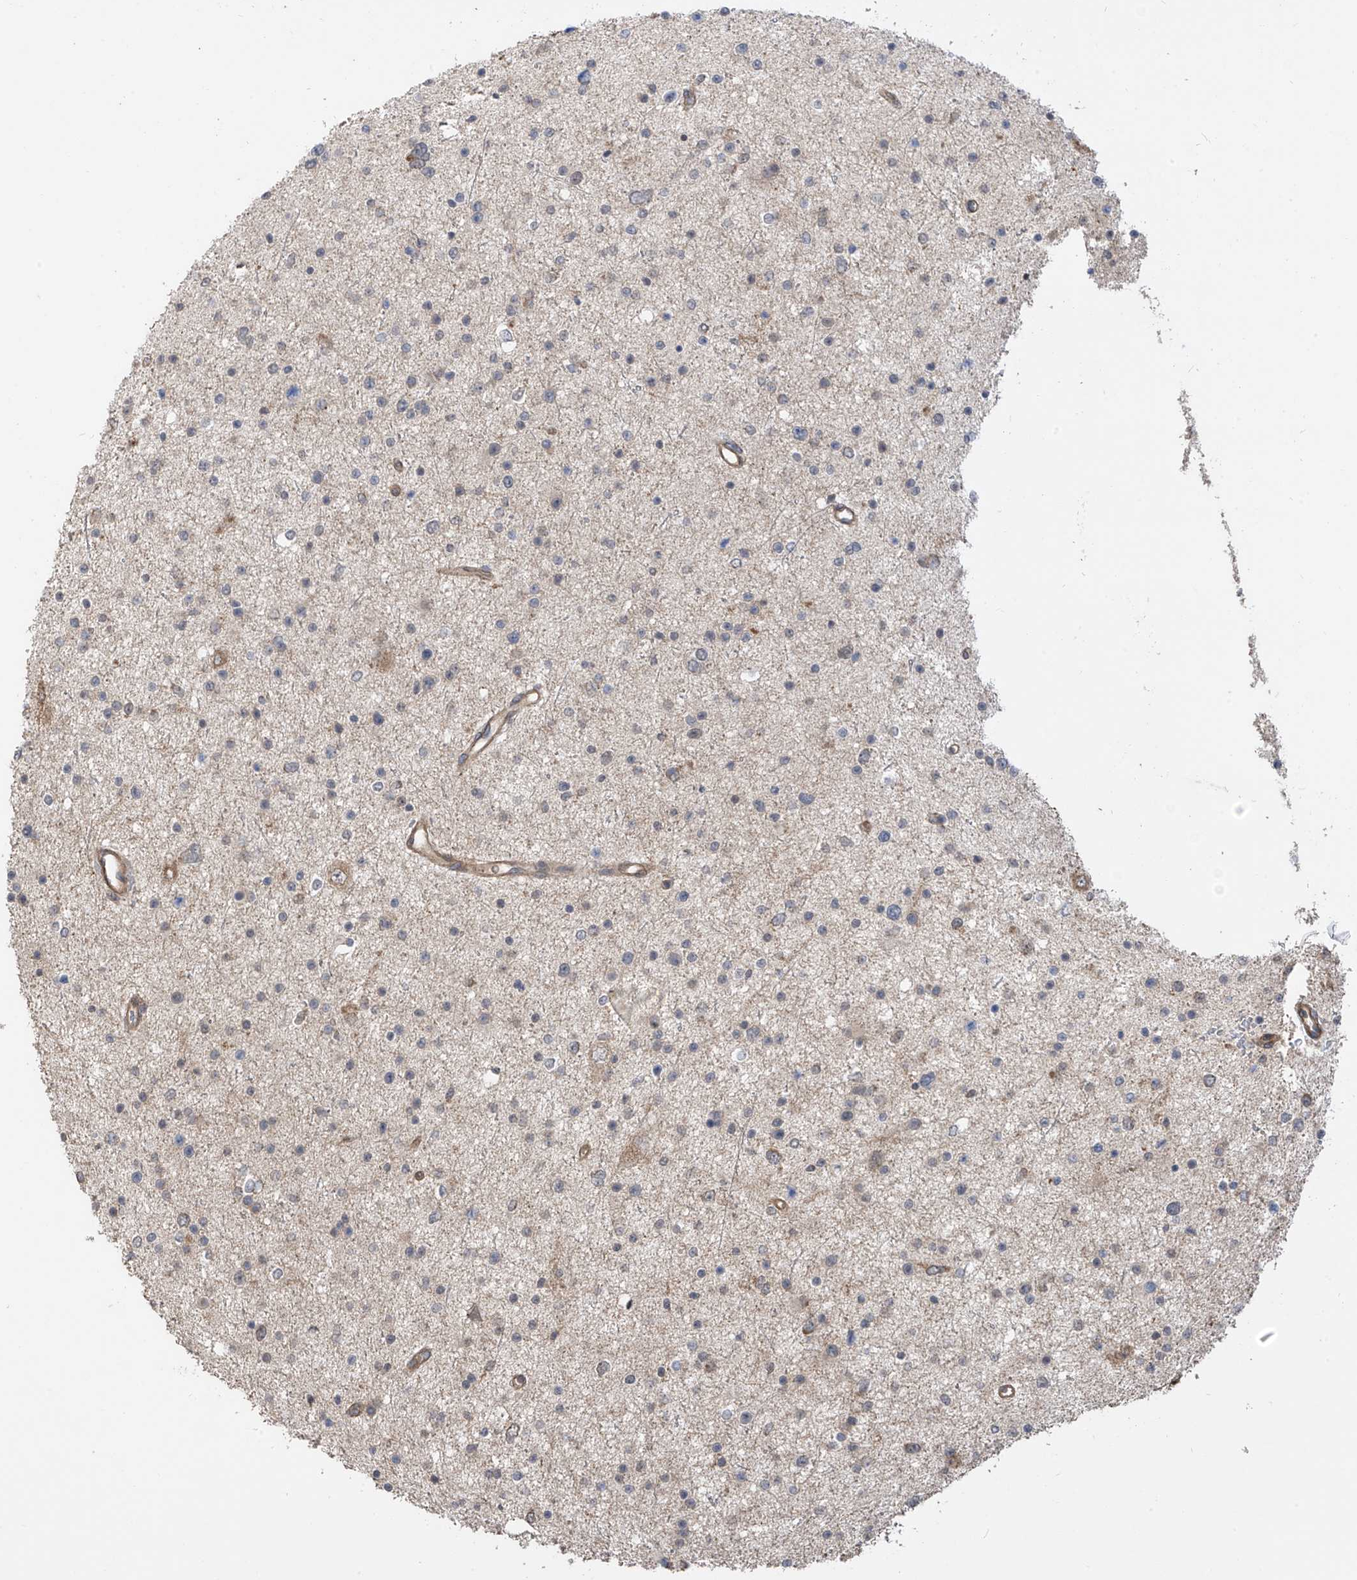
{"staining": {"intensity": "negative", "quantity": "none", "location": "none"}, "tissue": "glioma", "cell_type": "Tumor cells", "image_type": "cancer", "snomed": [{"axis": "morphology", "description": "Glioma, malignant, Low grade"}, {"axis": "topography", "description": "Brain"}], "caption": "Micrograph shows no significant protein expression in tumor cells of glioma.", "gene": "ATAD2B", "patient": {"sex": "female", "age": 37}}